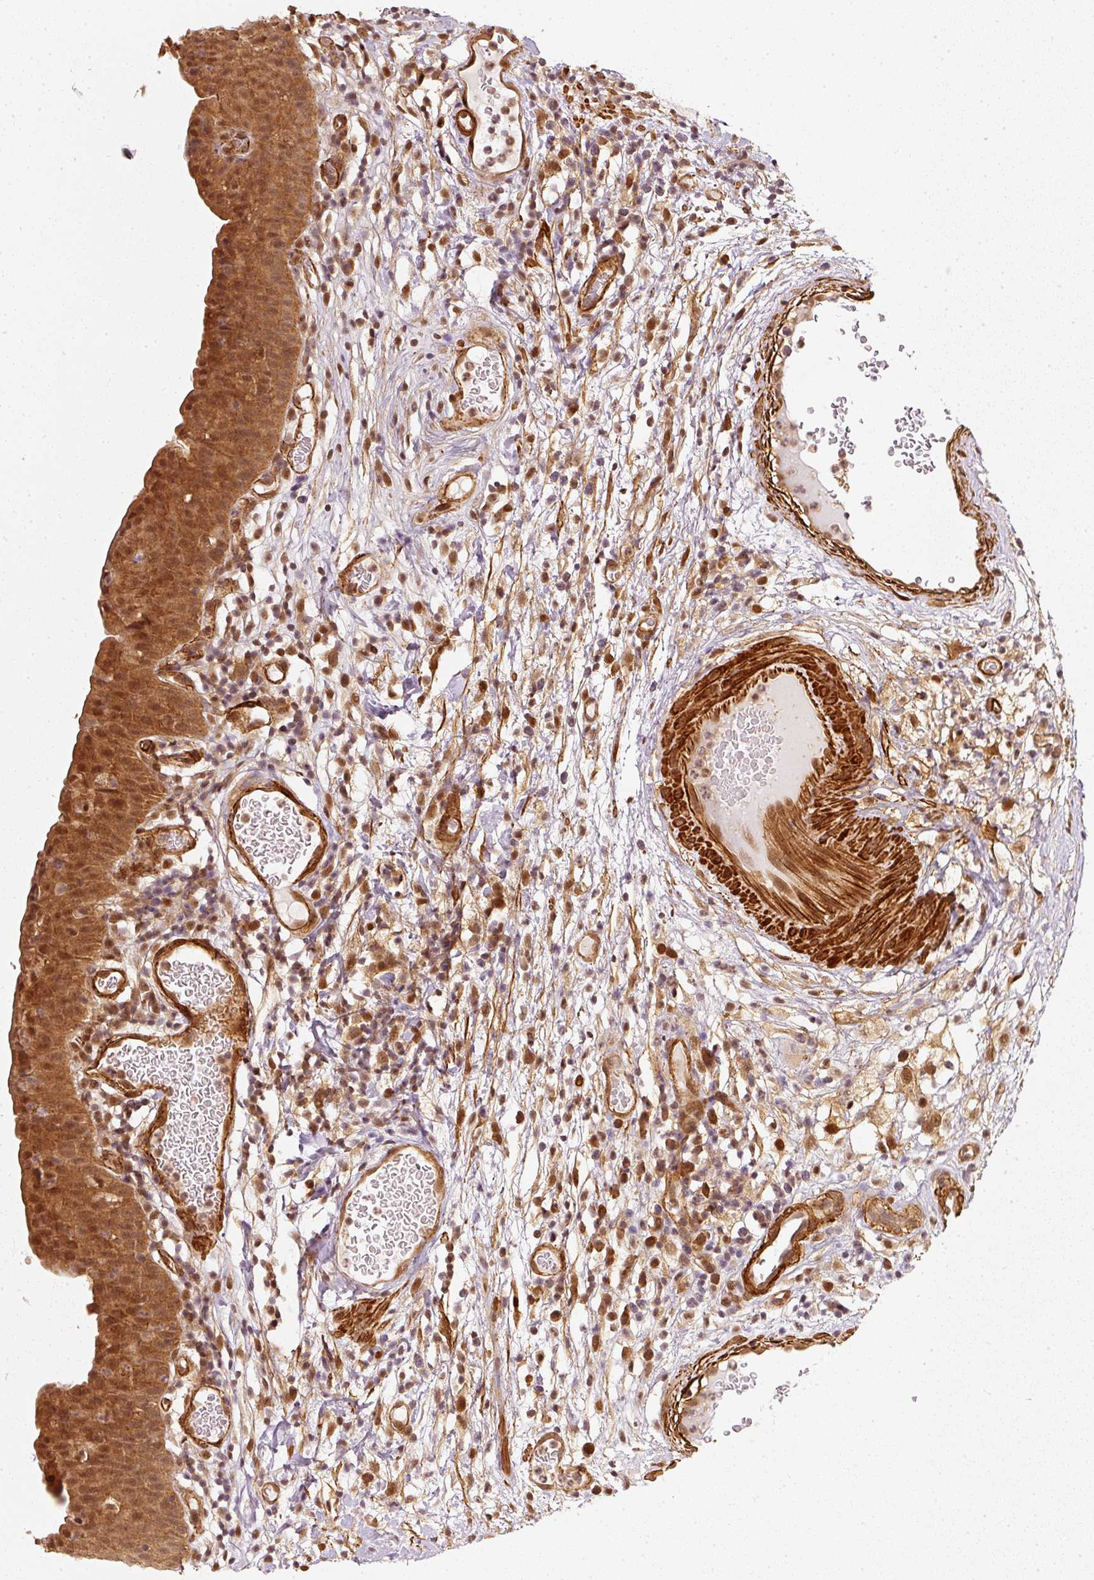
{"staining": {"intensity": "strong", "quantity": ">75%", "location": "cytoplasmic/membranous,nuclear"}, "tissue": "urinary bladder", "cell_type": "Urothelial cells", "image_type": "normal", "snomed": [{"axis": "morphology", "description": "Normal tissue, NOS"}, {"axis": "morphology", "description": "Inflammation, NOS"}, {"axis": "topography", "description": "Urinary bladder"}], "caption": "Brown immunohistochemical staining in benign human urinary bladder displays strong cytoplasmic/membranous,nuclear staining in approximately >75% of urothelial cells. The staining is performed using DAB brown chromogen to label protein expression. The nuclei are counter-stained blue using hematoxylin.", "gene": "PSMD1", "patient": {"sex": "male", "age": 57}}